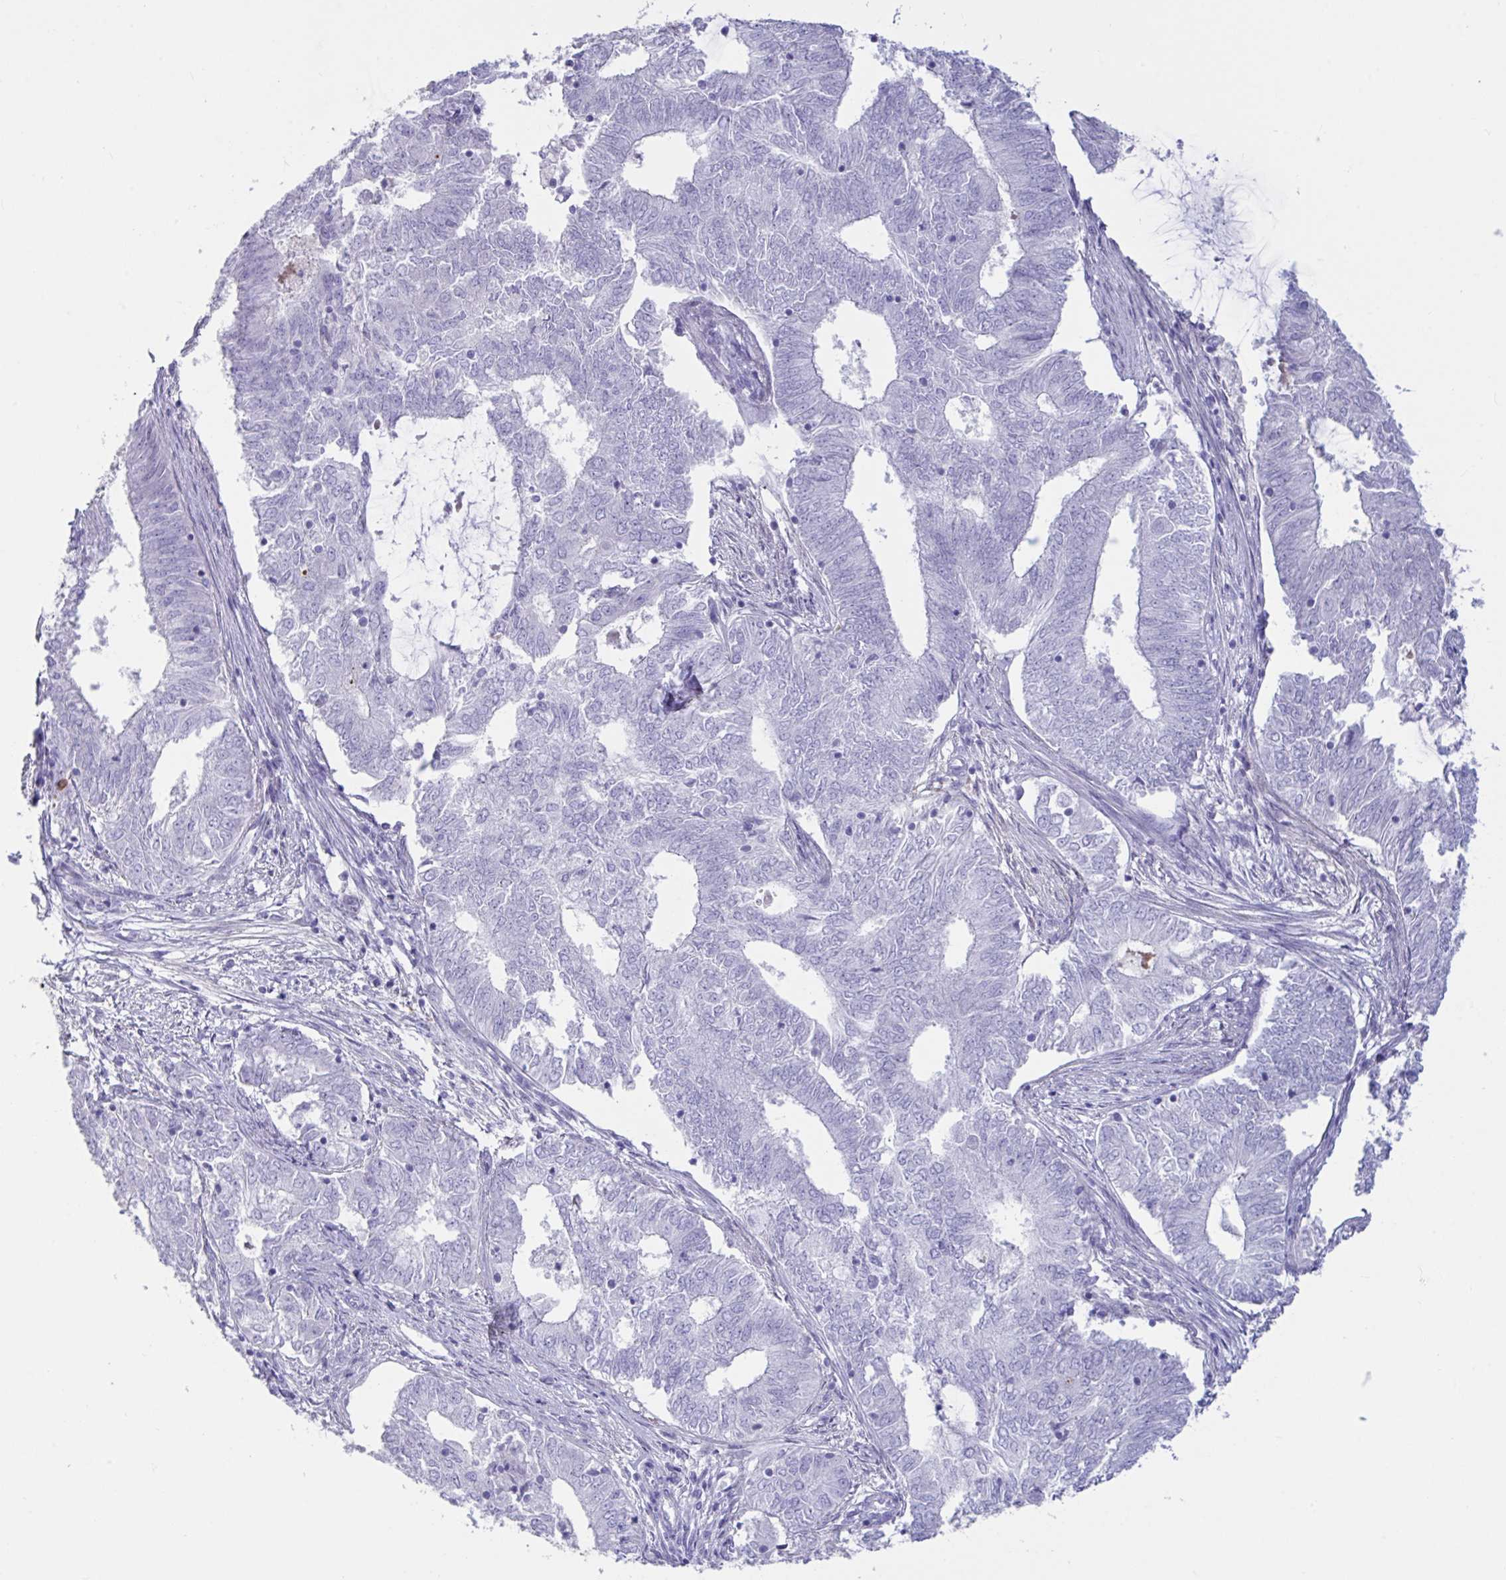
{"staining": {"intensity": "negative", "quantity": "none", "location": "none"}, "tissue": "endometrial cancer", "cell_type": "Tumor cells", "image_type": "cancer", "snomed": [{"axis": "morphology", "description": "Adenocarcinoma, NOS"}, {"axis": "topography", "description": "Endometrium"}], "caption": "There is no significant expression in tumor cells of endometrial cancer (adenocarcinoma).", "gene": "TNNC1", "patient": {"sex": "female", "age": 62}}